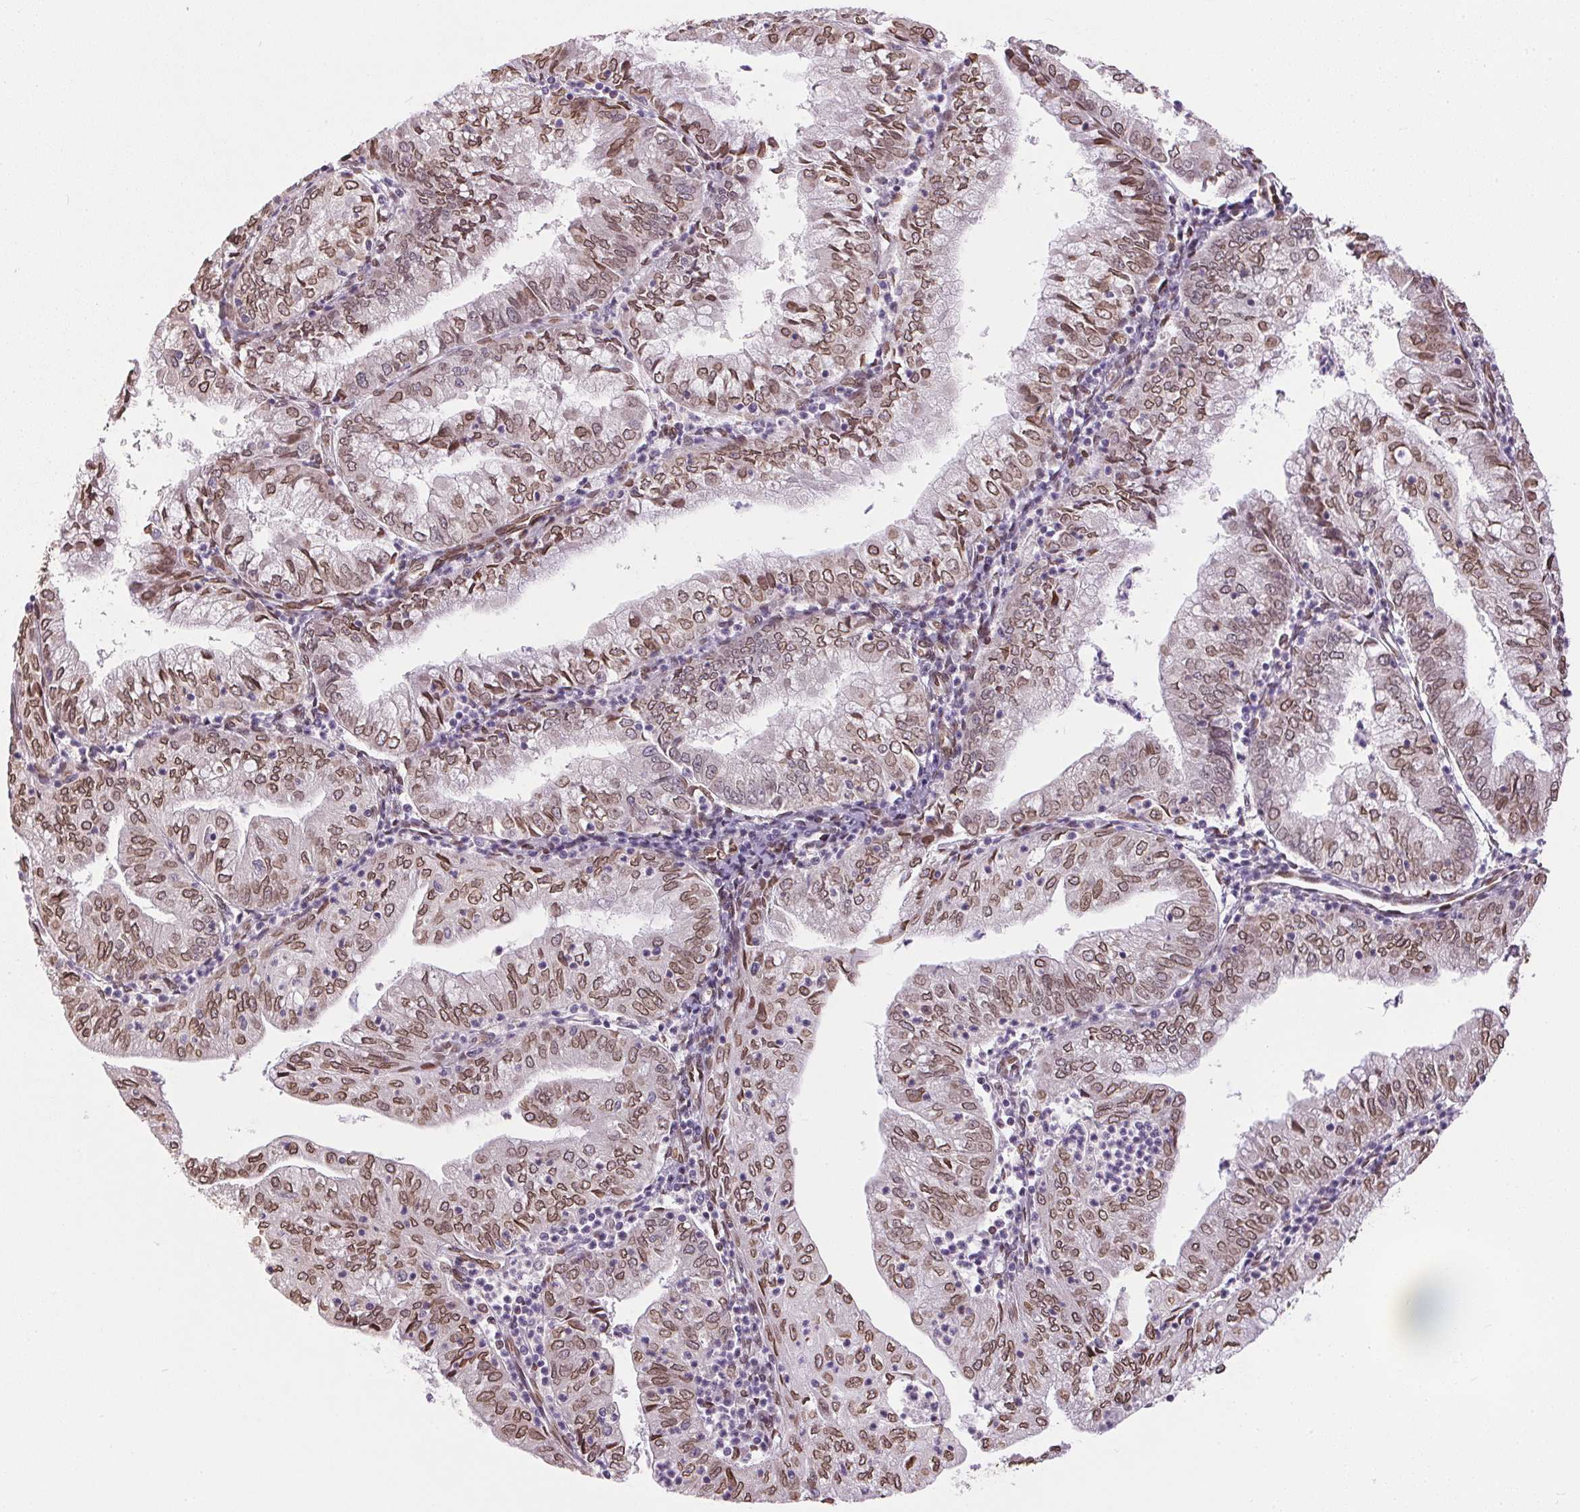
{"staining": {"intensity": "moderate", "quantity": ">75%", "location": "cytoplasmic/membranous,nuclear"}, "tissue": "endometrial cancer", "cell_type": "Tumor cells", "image_type": "cancer", "snomed": [{"axis": "morphology", "description": "Adenocarcinoma, NOS"}, {"axis": "topography", "description": "Endometrium"}], "caption": "Approximately >75% of tumor cells in endometrial cancer display moderate cytoplasmic/membranous and nuclear protein staining as visualized by brown immunohistochemical staining.", "gene": "TMEM175", "patient": {"sex": "female", "age": 55}}